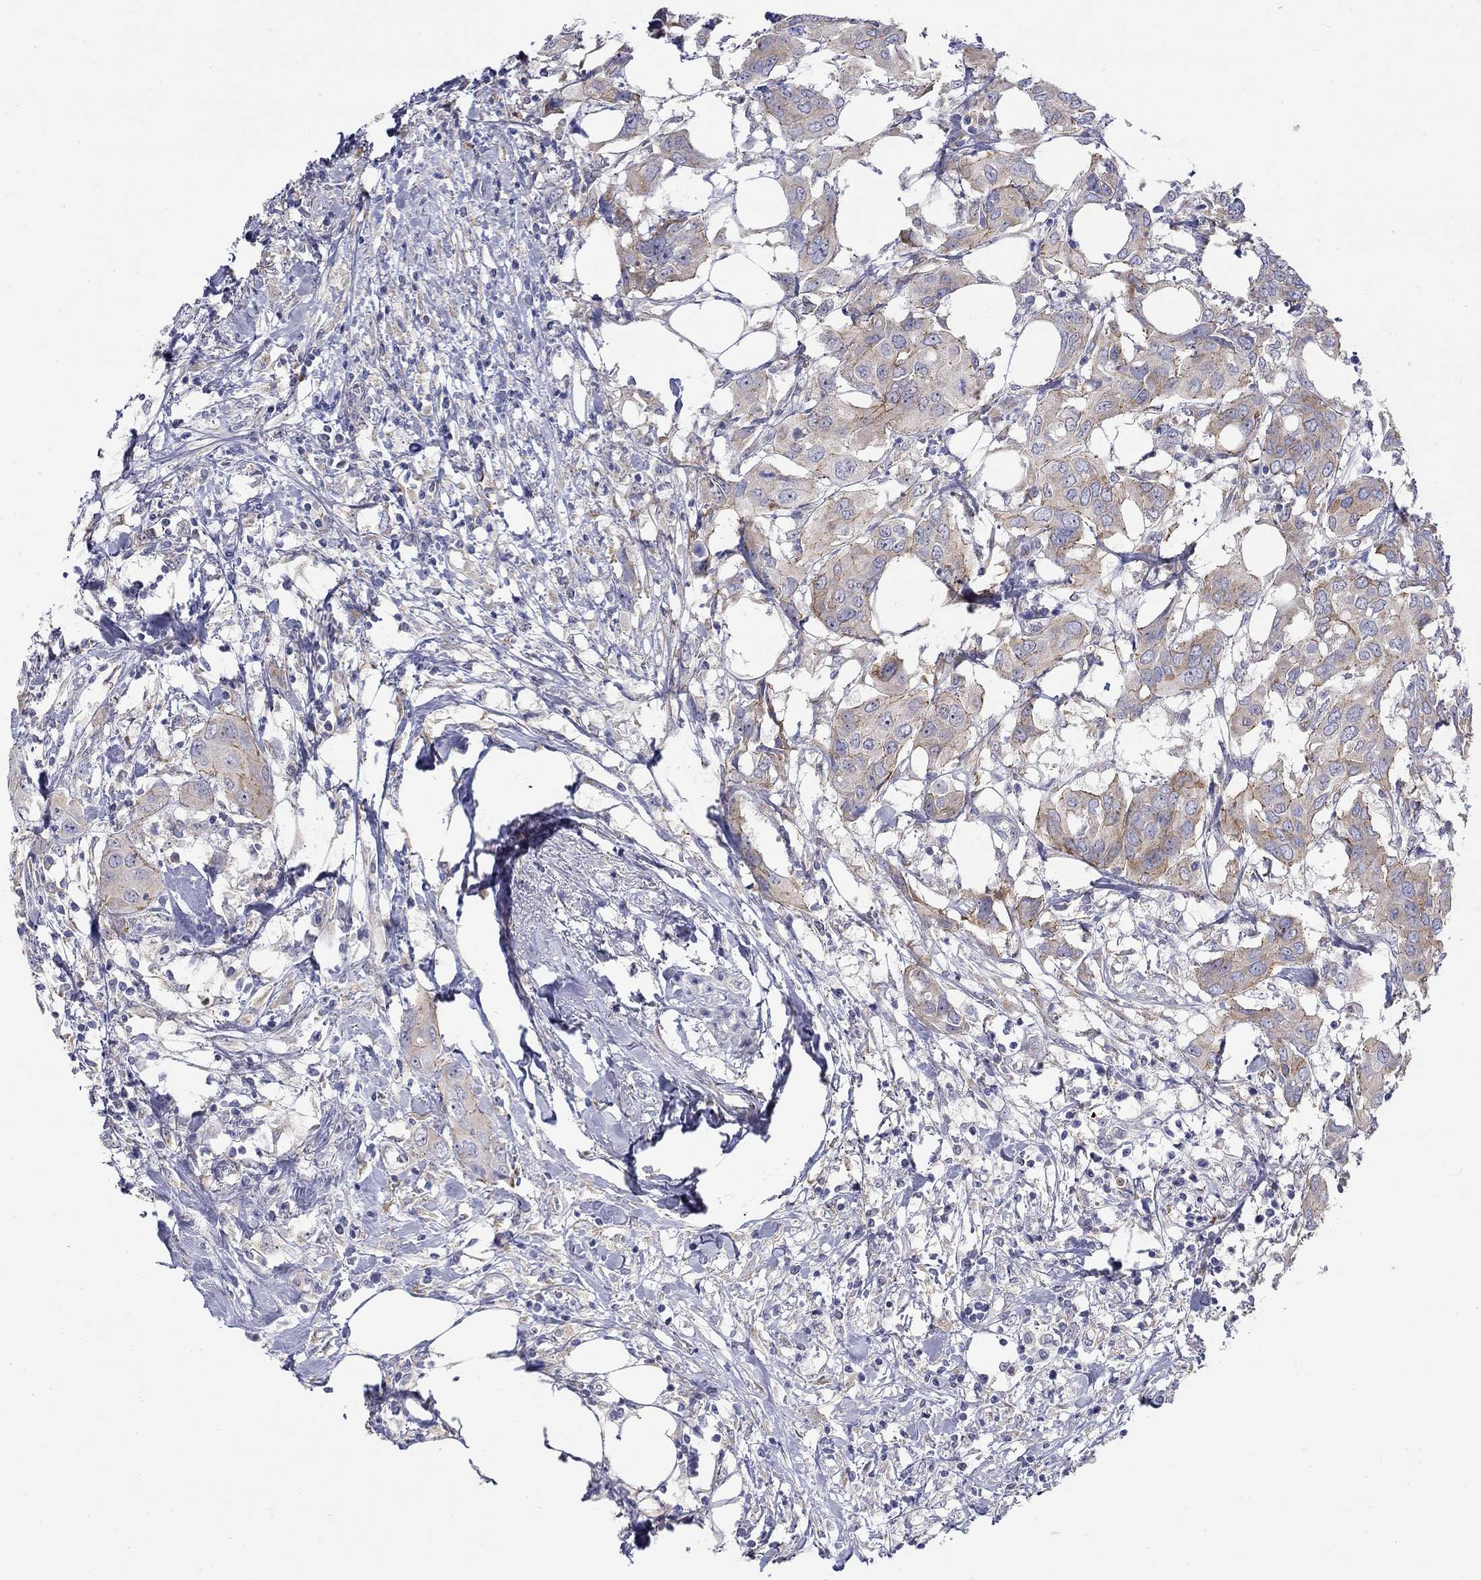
{"staining": {"intensity": "moderate", "quantity": "<25%", "location": "cytoplasmic/membranous"}, "tissue": "urothelial cancer", "cell_type": "Tumor cells", "image_type": "cancer", "snomed": [{"axis": "morphology", "description": "Urothelial carcinoma, NOS"}, {"axis": "morphology", "description": "Urothelial carcinoma, High grade"}, {"axis": "topography", "description": "Urinary bladder"}], "caption": "Urothelial cancer tissue exhibits moderate cytoplasmic/membranous staining in about <25% of tumor cells, visualized by immunohistochemistry.", "gene": "QRFPR", "patient": {"sex": "male", "age": 63}}